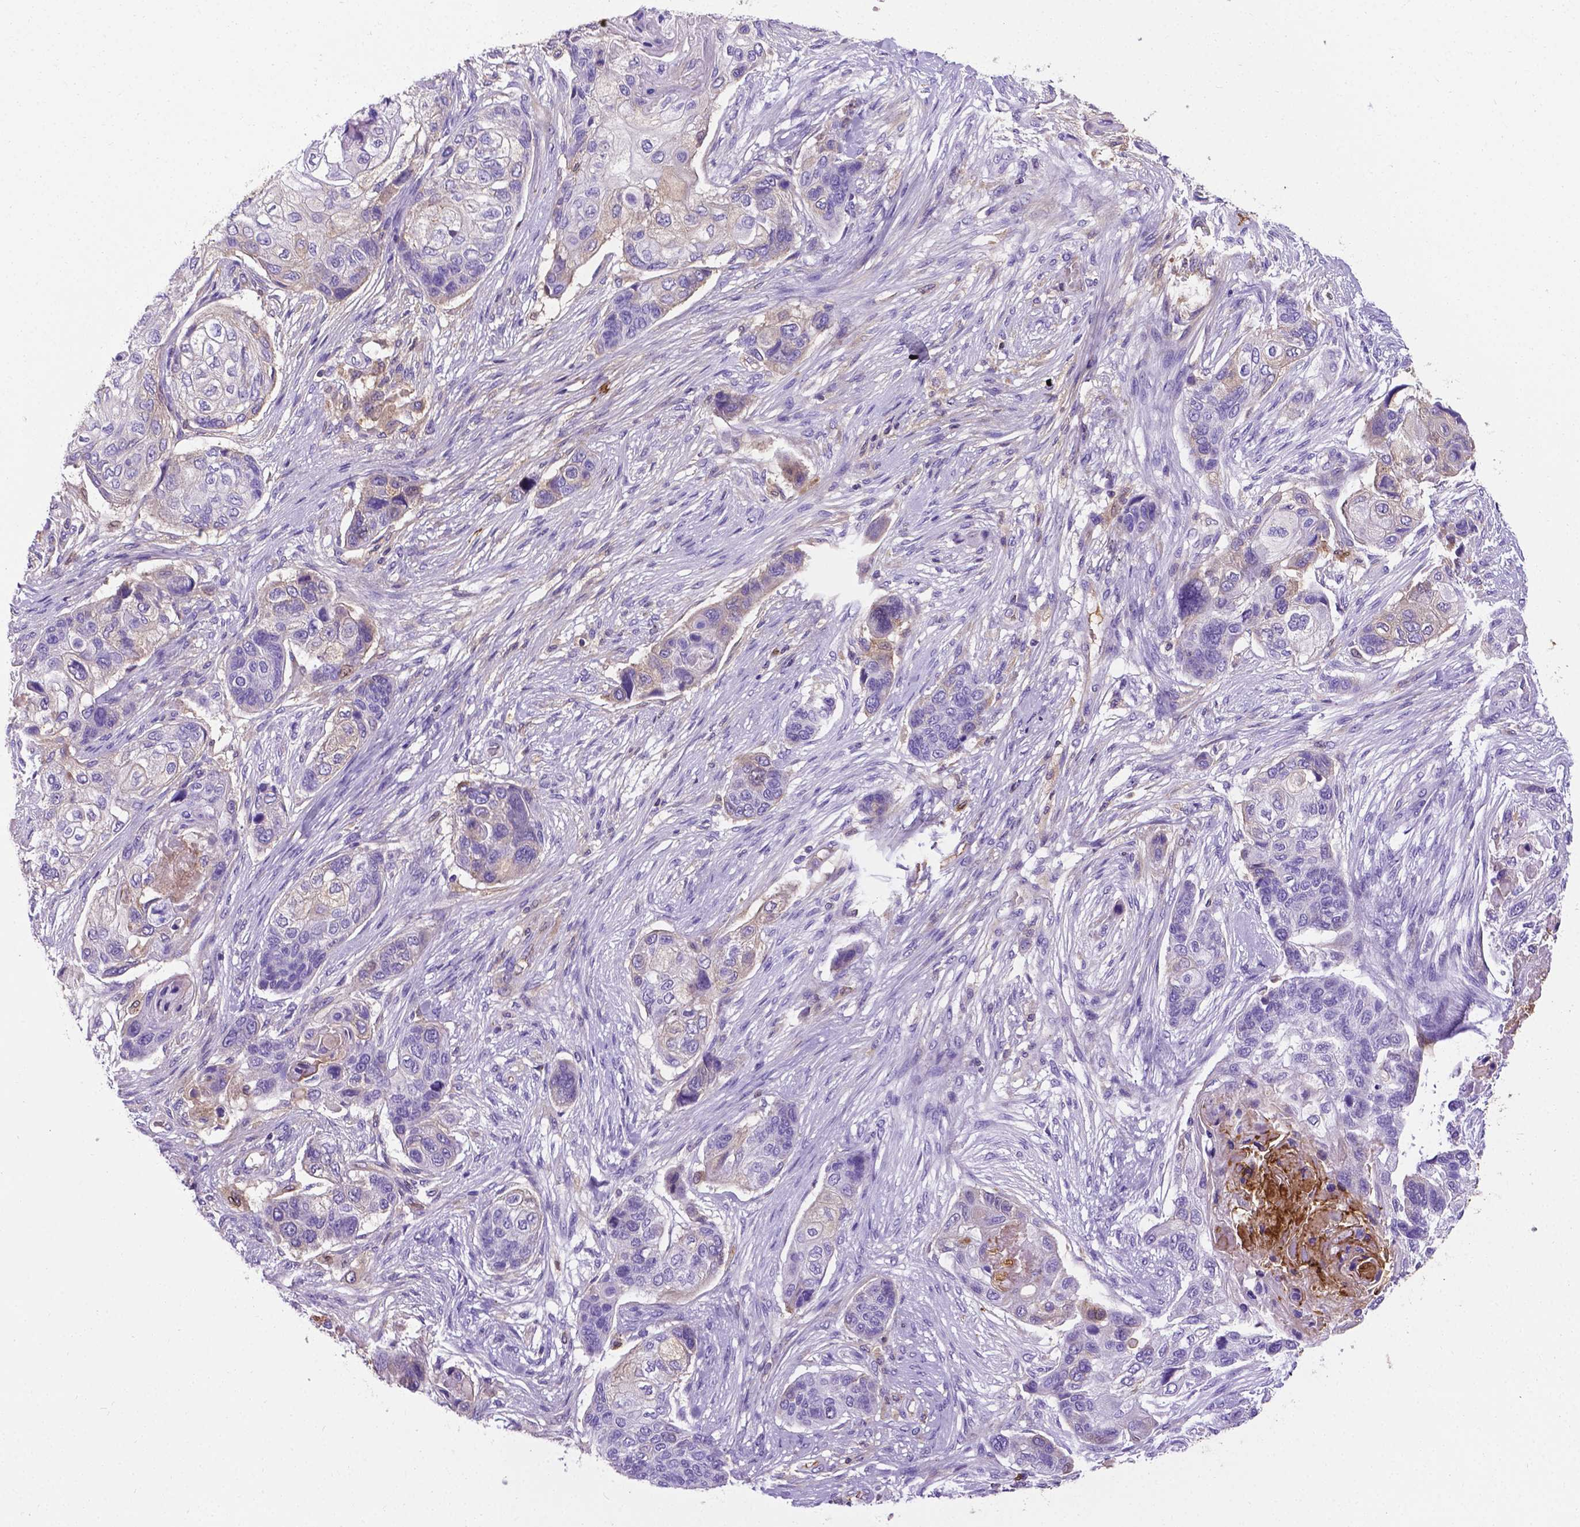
{"staining": {"intensity": "negative", "quantity": "none", "location": "none"}, "tissue": "lung cancer", "cell_type": "Tumor cells", "image_type": "cancer", "snomed": [{"axis": "morphology", "description": "Squamous cell carcinoma, NOS"}, {"axis": "topography", "description": "Lung"}], "caption": "A photomicrograph of lung squamous cell carcinoma stained for a protein shows no brown staining in tumor cells.", "gene": "APOE", "patient": {"sex": "male", "age": 69}}